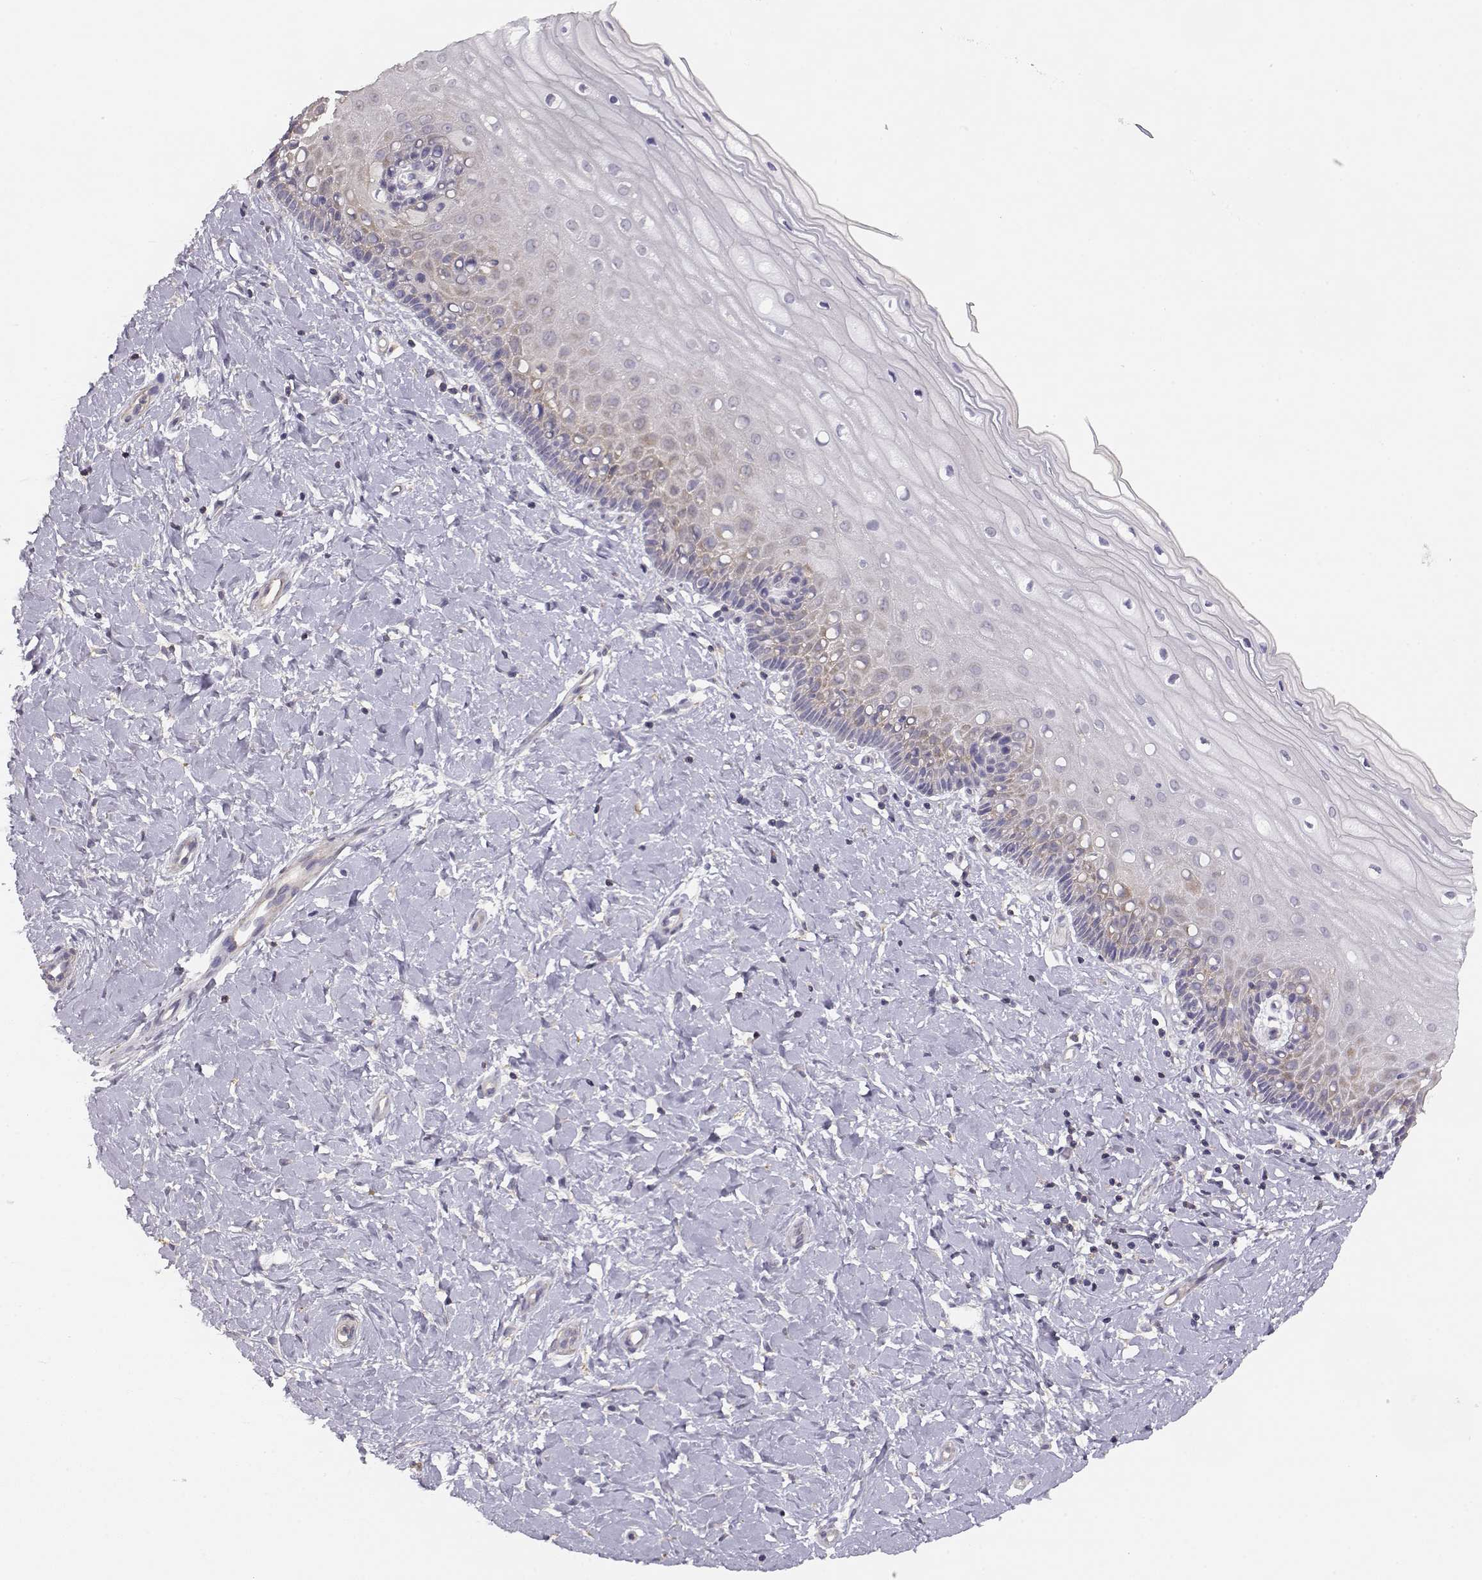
{"staining": {"intensity": "weak", "quantity": "<25%", "location": "cytoplasmic/membranous"}, "tissue": "cervix", "cell_type": "Squamous epithelial cells", "image_type": "normal", "snomed": [{"axis": "morphology", "description": "Normal tissue, NOS"}, {"axis": "topography", "description": "Cervix"}], "caption": "Human cervix stained for a protein using immunohistochemistry (IHC) shows no expression in squamous epithelial cells.", "gene": "DAPL1", "patient": {"sex": "female", "age": 37}}